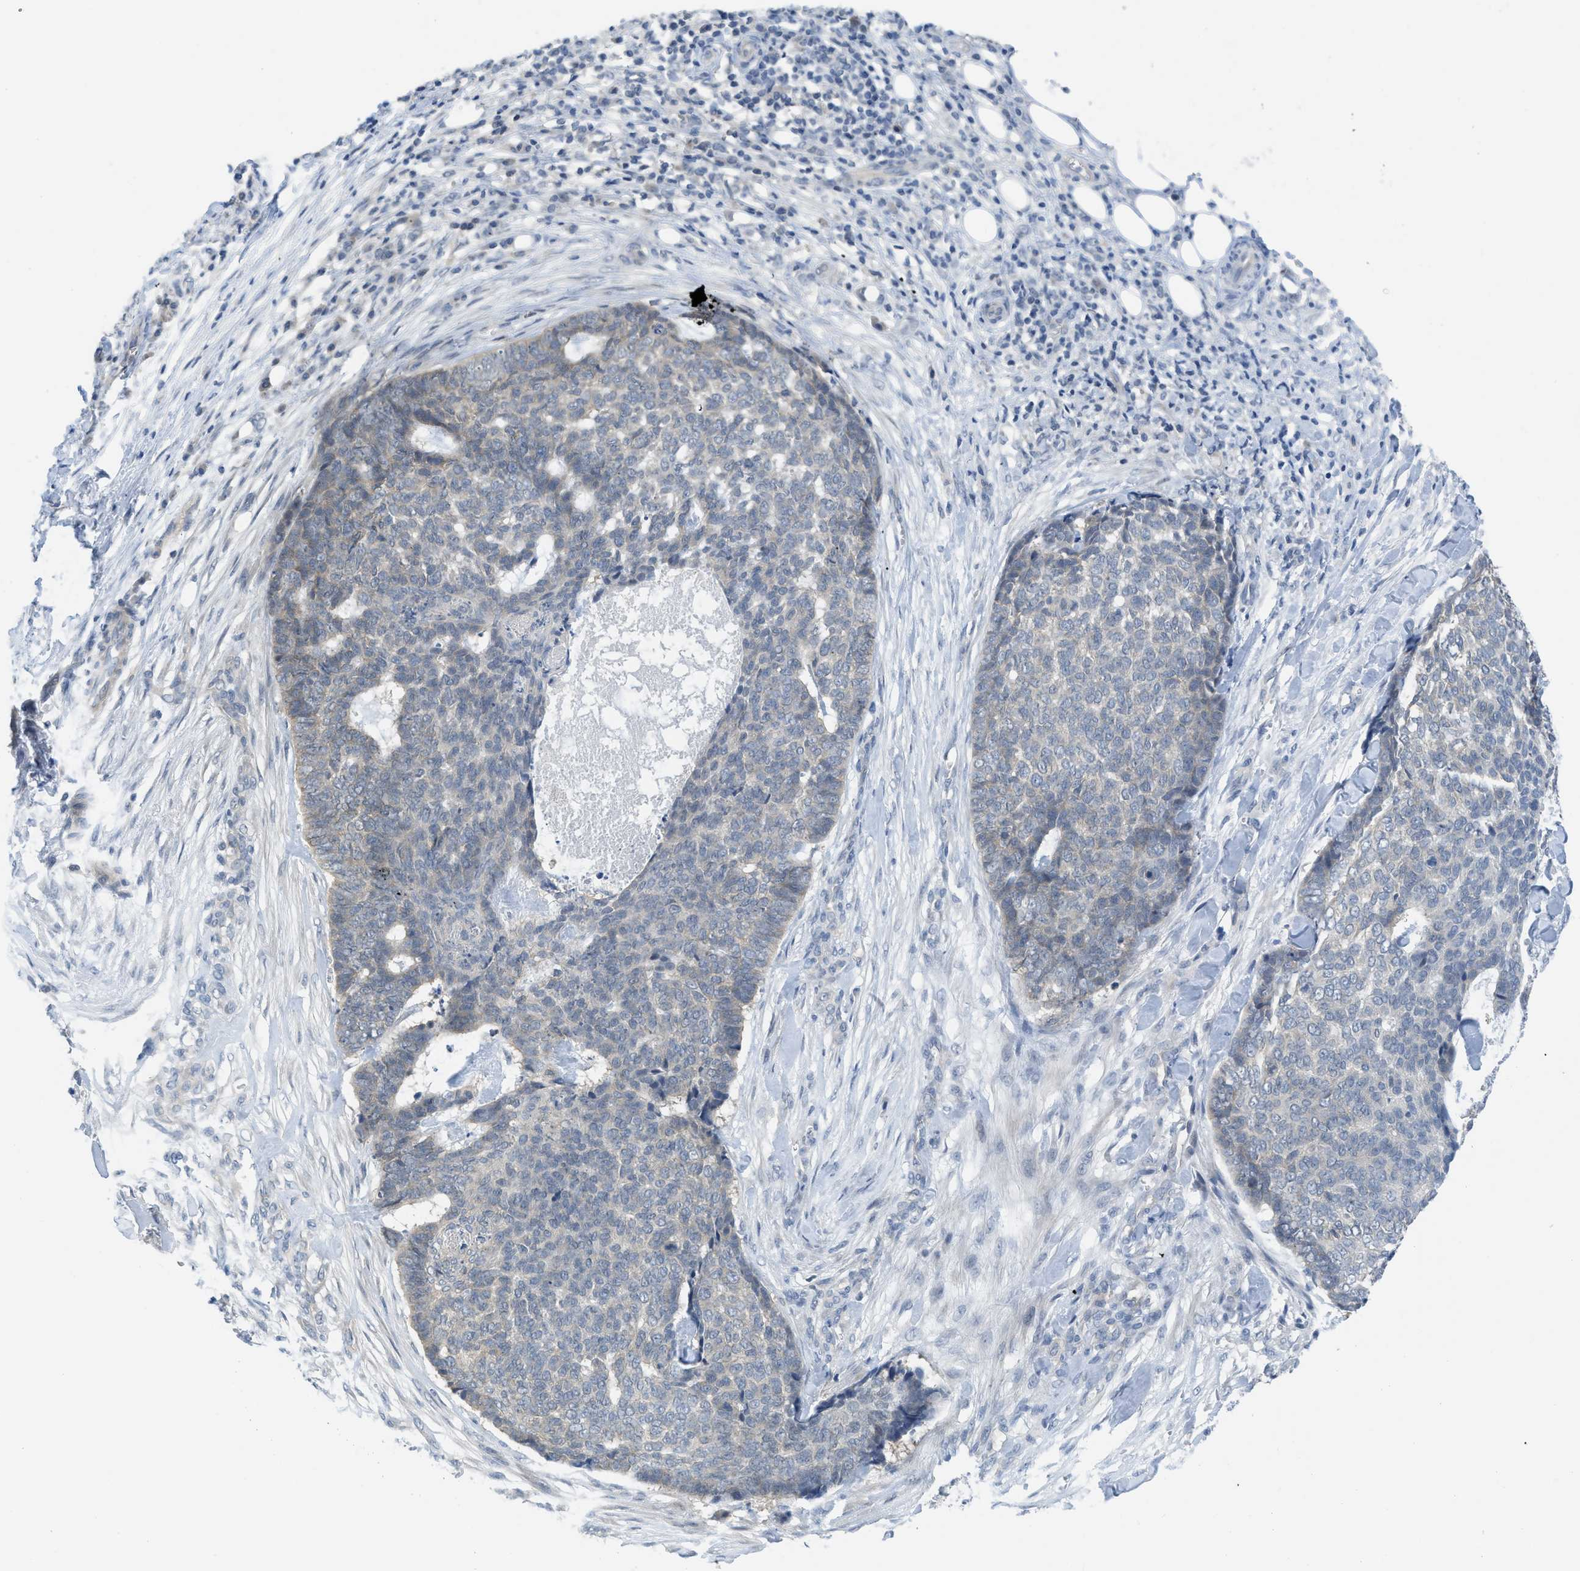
{"staining": {"intensity": "negative", "quantity": "none", "location": "none"}, "tissue": "skin cancer", "cell_type": "Tumor cells", "image_type": "cancer", "snomed": [{"axis": "morphology", "description": "Basal cell carcinoma"}, {"axis": "topography", "description": "Skin"}], "caption": "This is a image of immunohistochemistry staining of skin cancer (basal cell carcinoma), which shows no positivity in tumor cells.", "gene": "TNFAIP1", "patient": {"sex": "male", "age": 84}}